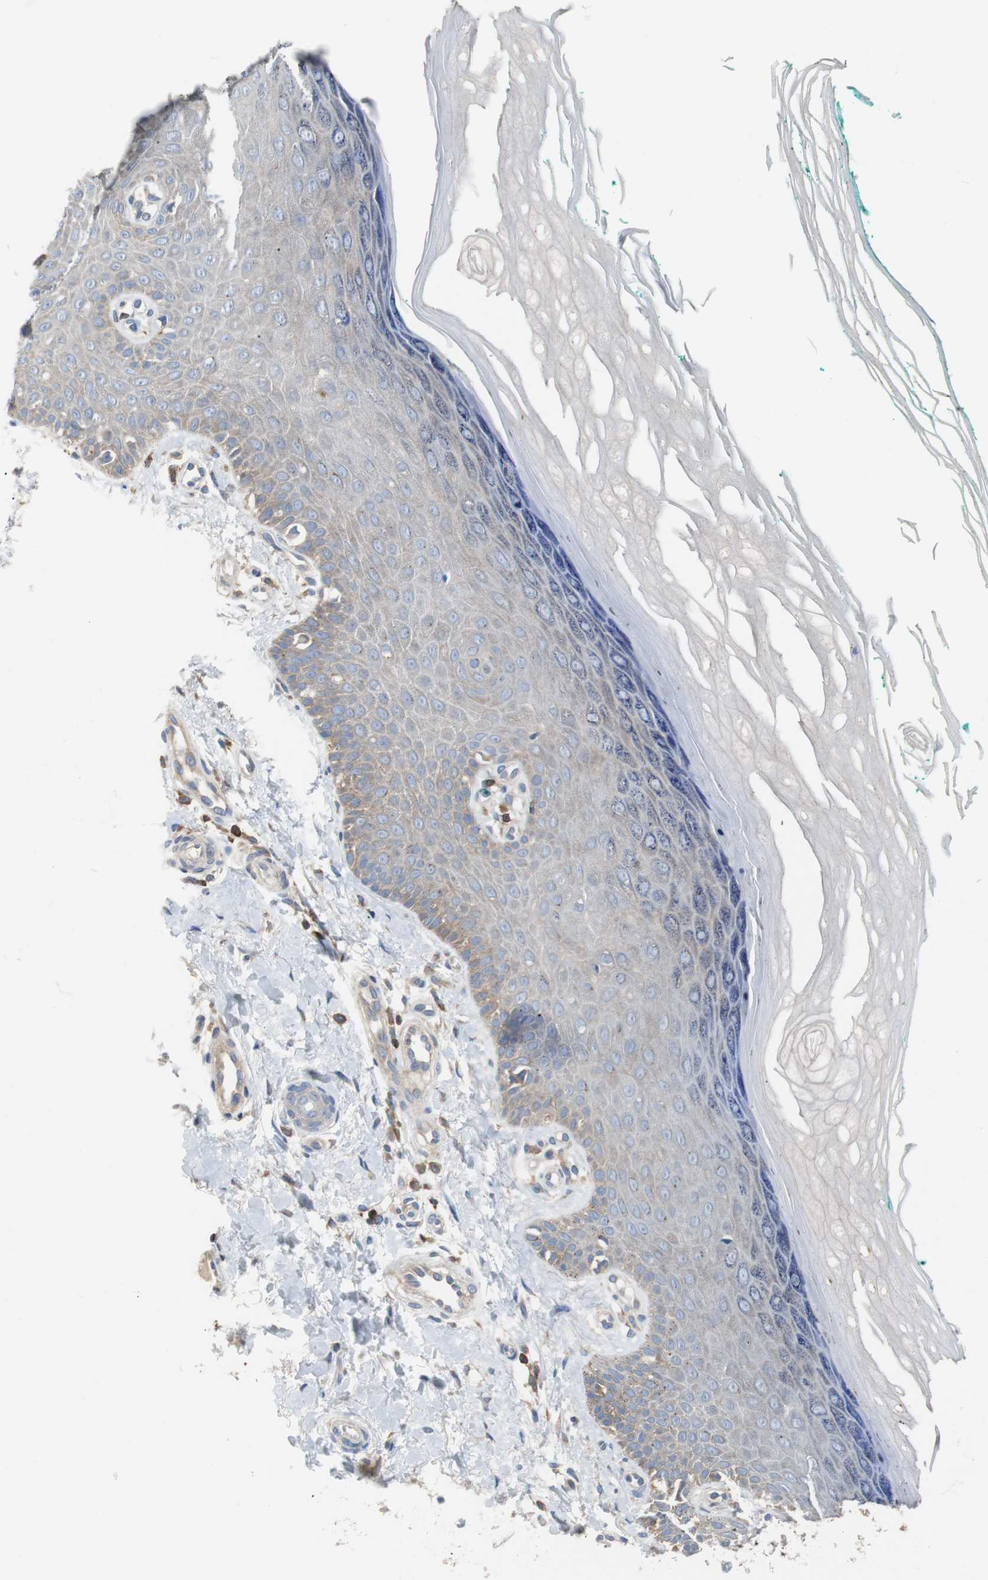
{"staining": {"intensity": "moderate", "quantity": "25%-75%", "location": "cytoplasmic/membranous"}, "tissue": "skin", "cell_type": "Fibroblasts", "image_type": "normal", "snomed": [{"axis": "morphology", "description": "Normal tissue, NOS"}, {"axis": "topography", "description": "Skin"}], "caption": "Brown immunohistochemical staining in normal human skin exhibits moderate cytoplasmic/membranous positivity in about 25%-75% of fibroblasts. The protein is stained brown, and the nuclei are stained in blue (DAB (3,3'-diaminobenzidine) IHC with brightfield microscopy, high magnification).", "gene": "TSC22D4", "patient": {"sex": "male", "age": 26}}